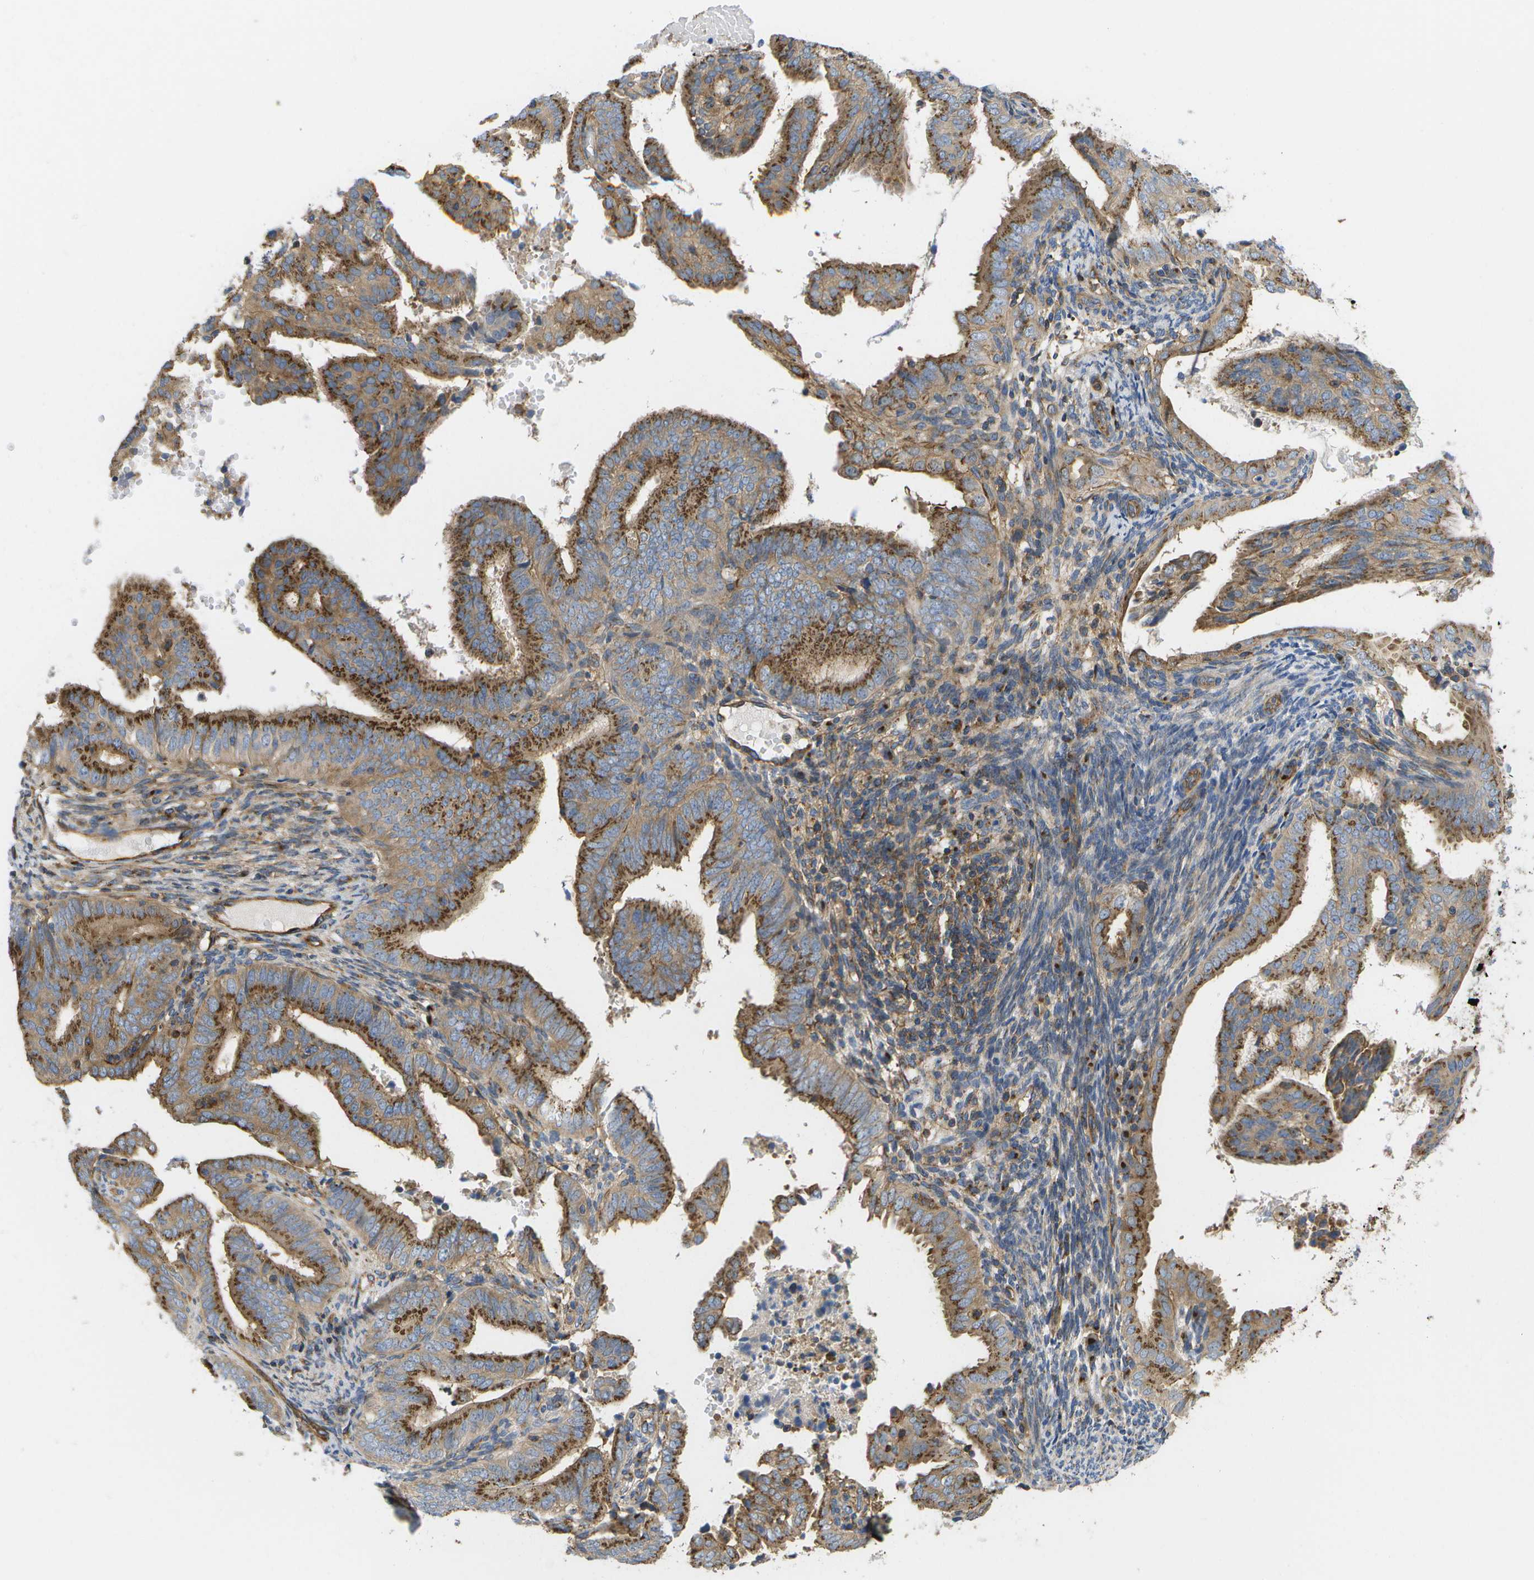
{"staining": {"intensity": "strong", "quantity": ">75%", "location": "cytoplasmic/membranous"}, "tissue": "endometrial cancer", "cell_type": "Tumor cells", "image_type": "cancer", "snomed": [{"axis": "morphology", "description": "Adenocarcinoma, NOS"}, {"axis": "topography", "description": "Endometrium"}], "caption": "DAB immunohistochemical staining of human adenocarcinoma (endometrial) shows strong cytoplasmic/membranous protein staining in approximately >75% of tumor cells.", "gene": "BST2", "patient": {"sex": "female", "age": 58}}